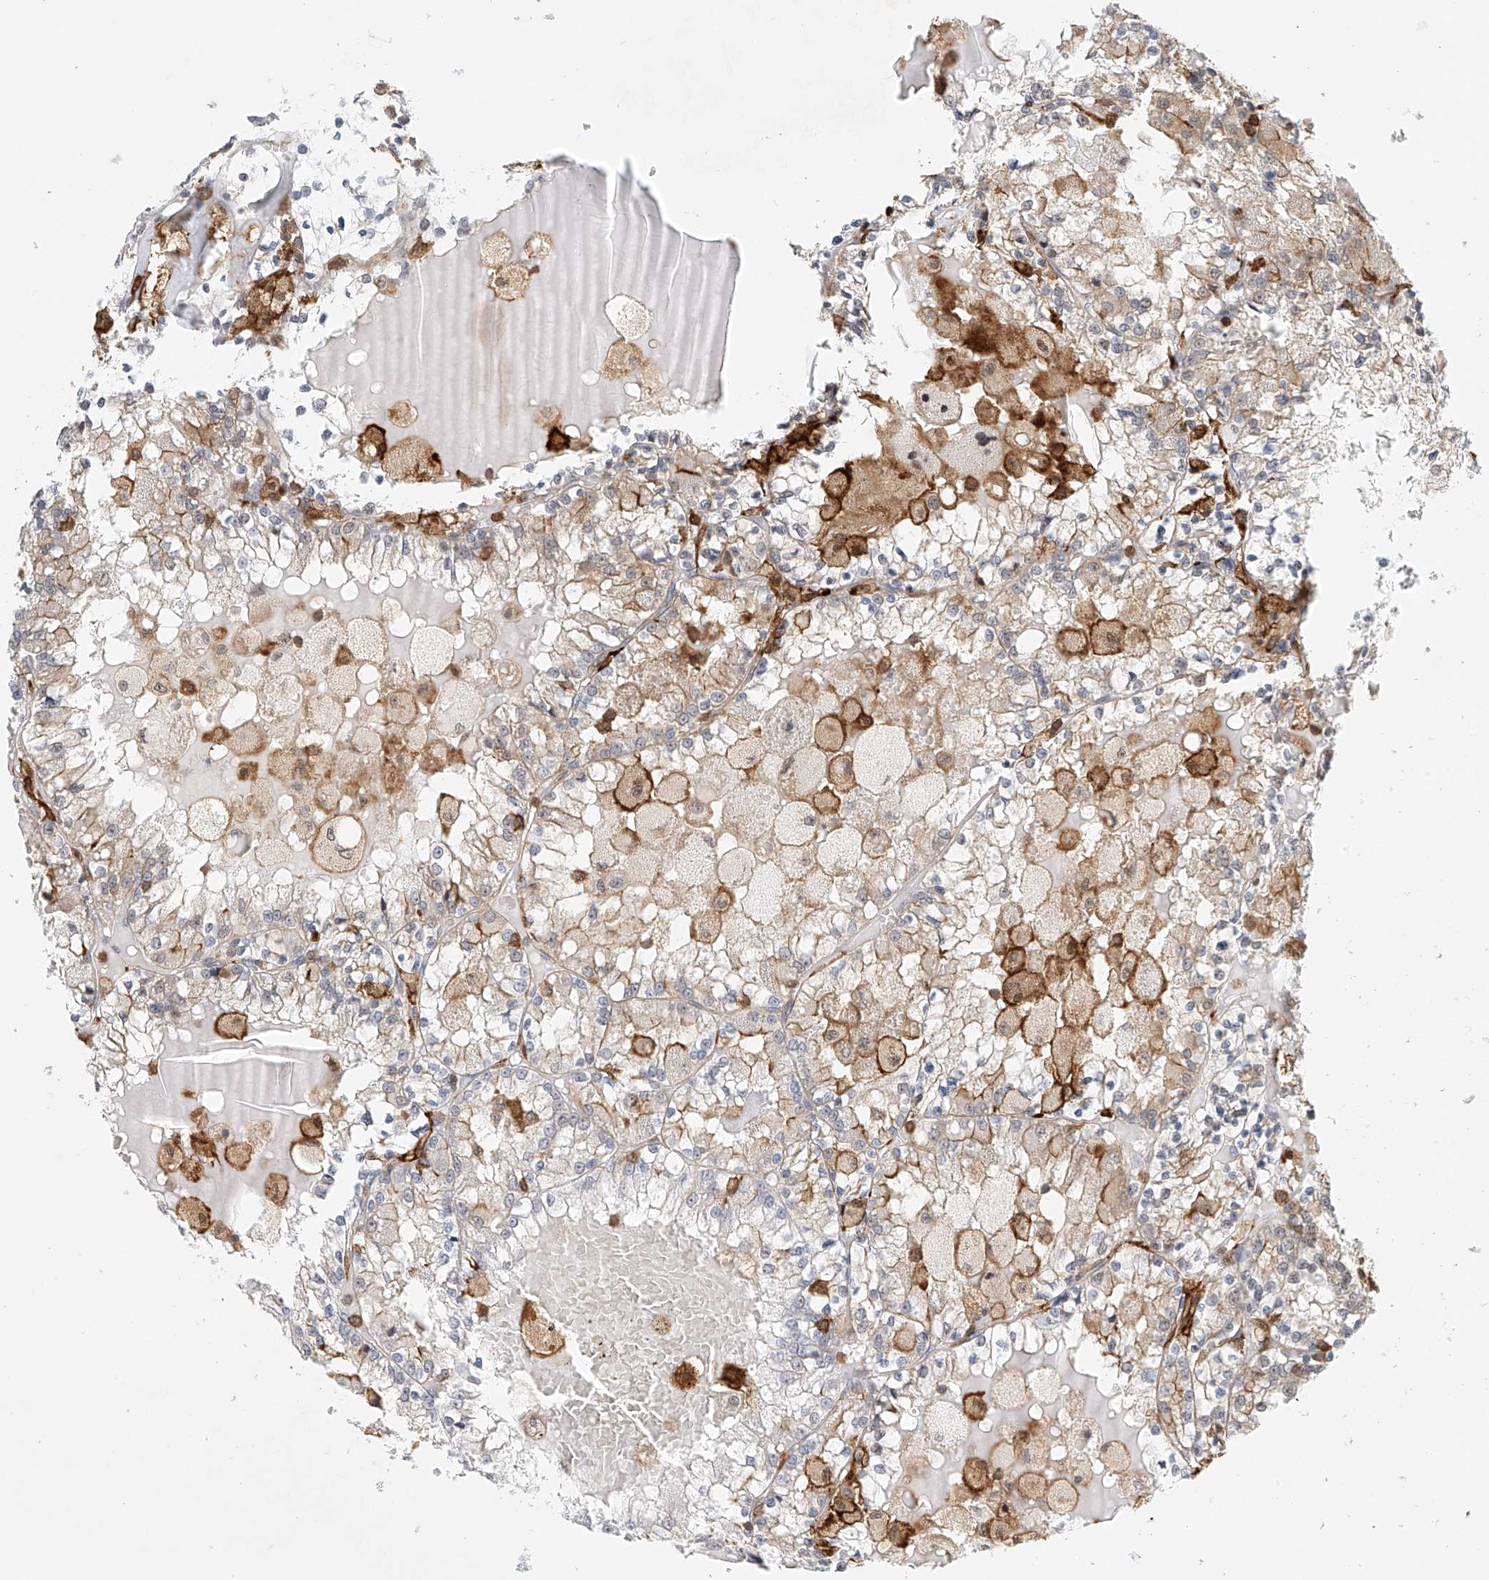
{"staining": {"intensity": "moderate", "quantity": "<25%", "location": "cytoplasmic/membranous"}, "tissue": "renal cancer", "cell_type": "Tumor cells", "image_type": "cancer", "snomed": [{"axis": "morphology", "description": "Adenocarcinoma, NOS"}, {"axis": "topography", "description": "Kidney"}], "caption": "The histopathology image displays a brown stain indicating the presence of a protein in the cytoplasmic/membranous of tumor cells in renal cancer. Using DAB (brown) and hematoxylin (blue) stains, captured at high magnification using brightfield microscopy.", "gene": "MICAL1", "patient": {"sex": "female", "age": 56}}